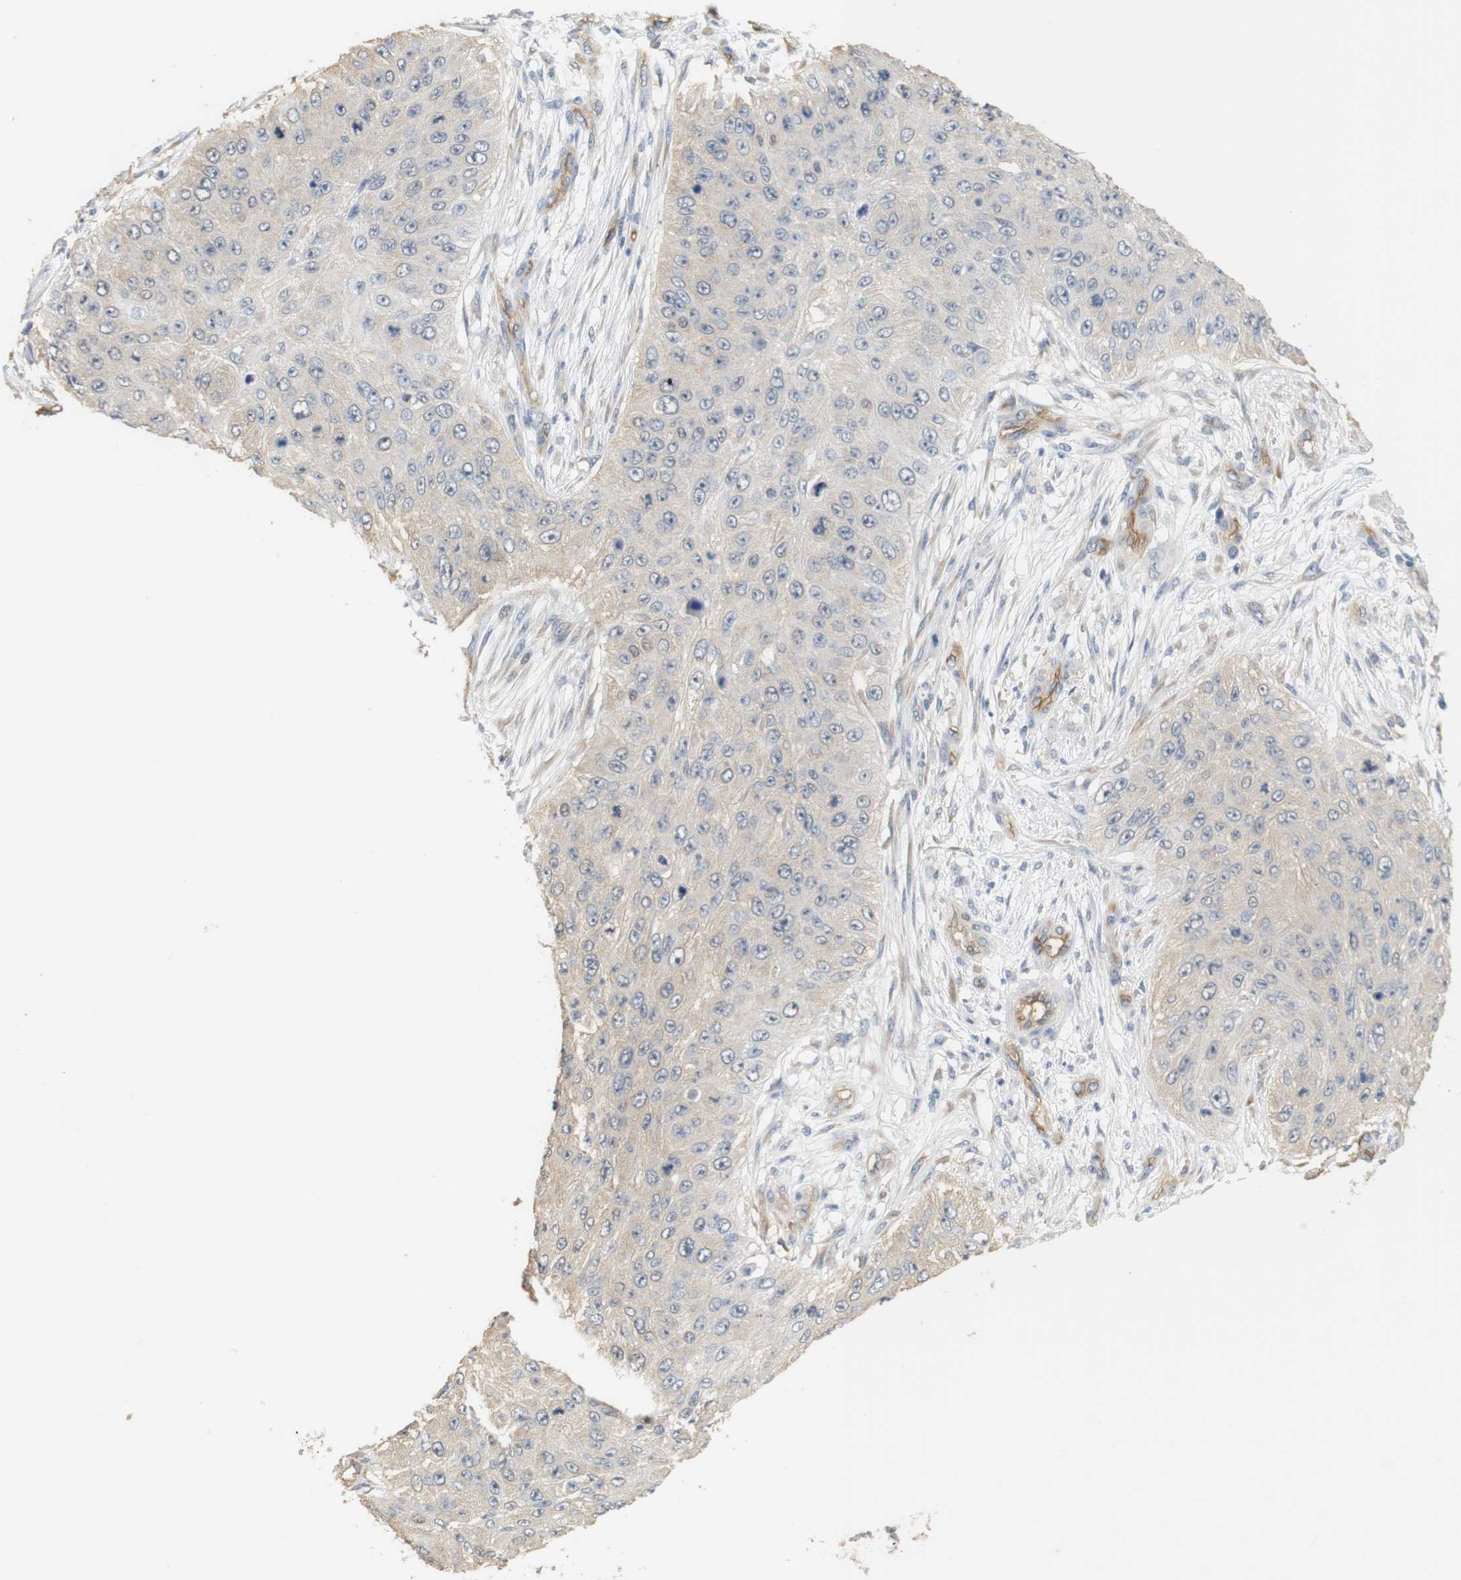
{"staining": {"intensity": "negative", "quantity": "none", "location": "none"}, "tissue": "skin cancer", "cell_type": "Tumor cells", "image_type": "cancer", "snomed": [{"axis": "morphology", "description": "Squamous cell carcinoma, NOS"}, {"axis": "topography", "description": "Skin"}], "caption": "A micrograph of human skin cancer (squamous cell carcinoma) is negative for staining in tumor cells.", "gene": "OSR1", "patient": {"sex": "female", "age": 80}}